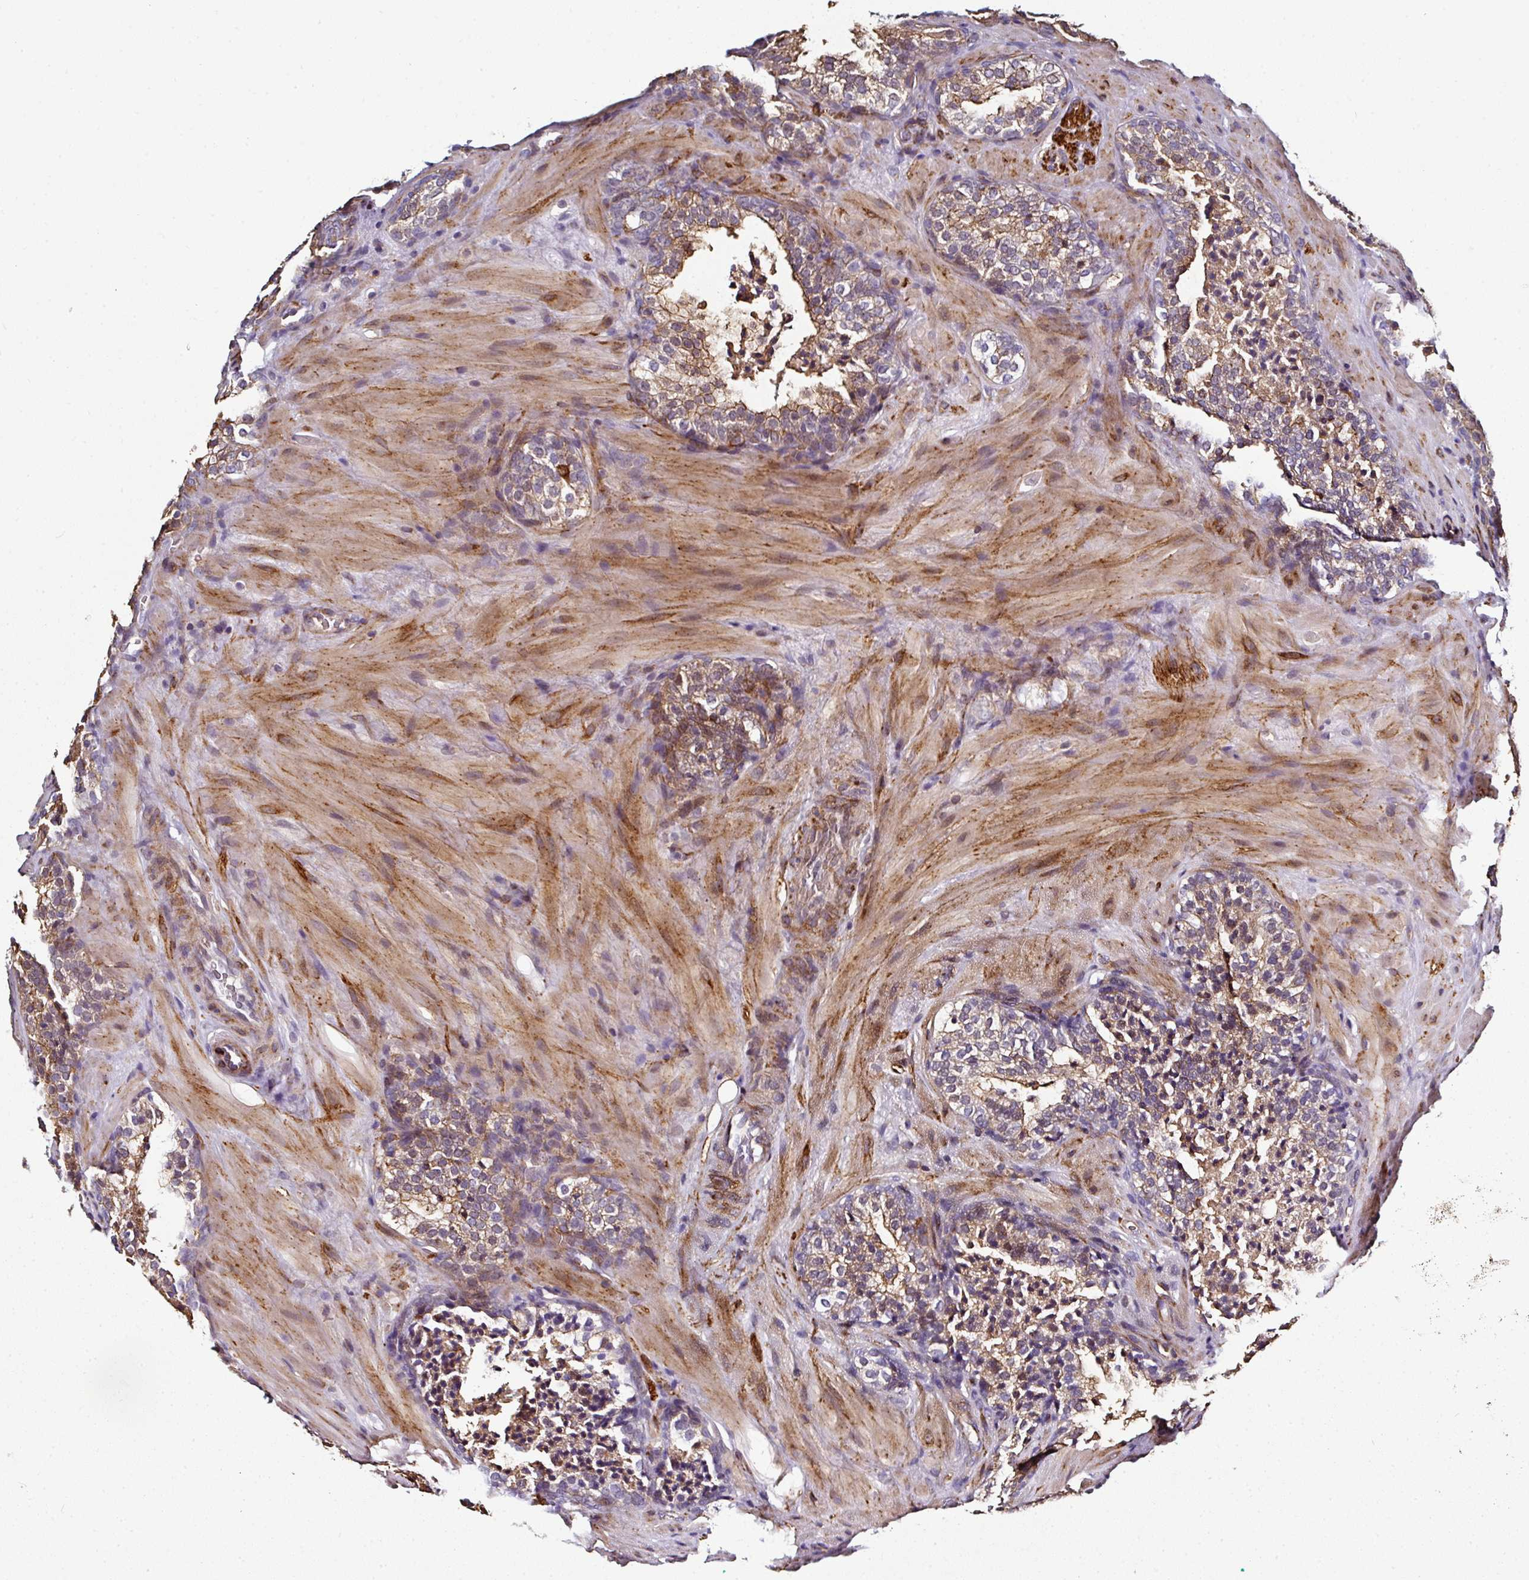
{"staining": {"intensity": "moderate", "quantity": "25%-75%", "location": "cytoplasmic/membranous"}, "tissue": "prostate cancer", "cell_type": "Tumor cells", "image_type": "cancer", "snomed": [{"axis": "morphology", "description": "Adenocarcinoma, High grade"}, {"axis": "topography", "description": "Prostate"}], "caption": "High-grade adenocarcinoma (prostate) stained with IHC reveals moderate cytoplasmic/membranous positivity in about 25%-75% of tumor cells. (brown staining indicates protein expression, while blue staining denotes nuclei).", "gene": "BEND5", "patient": {"sex": "male", "age": 56}}